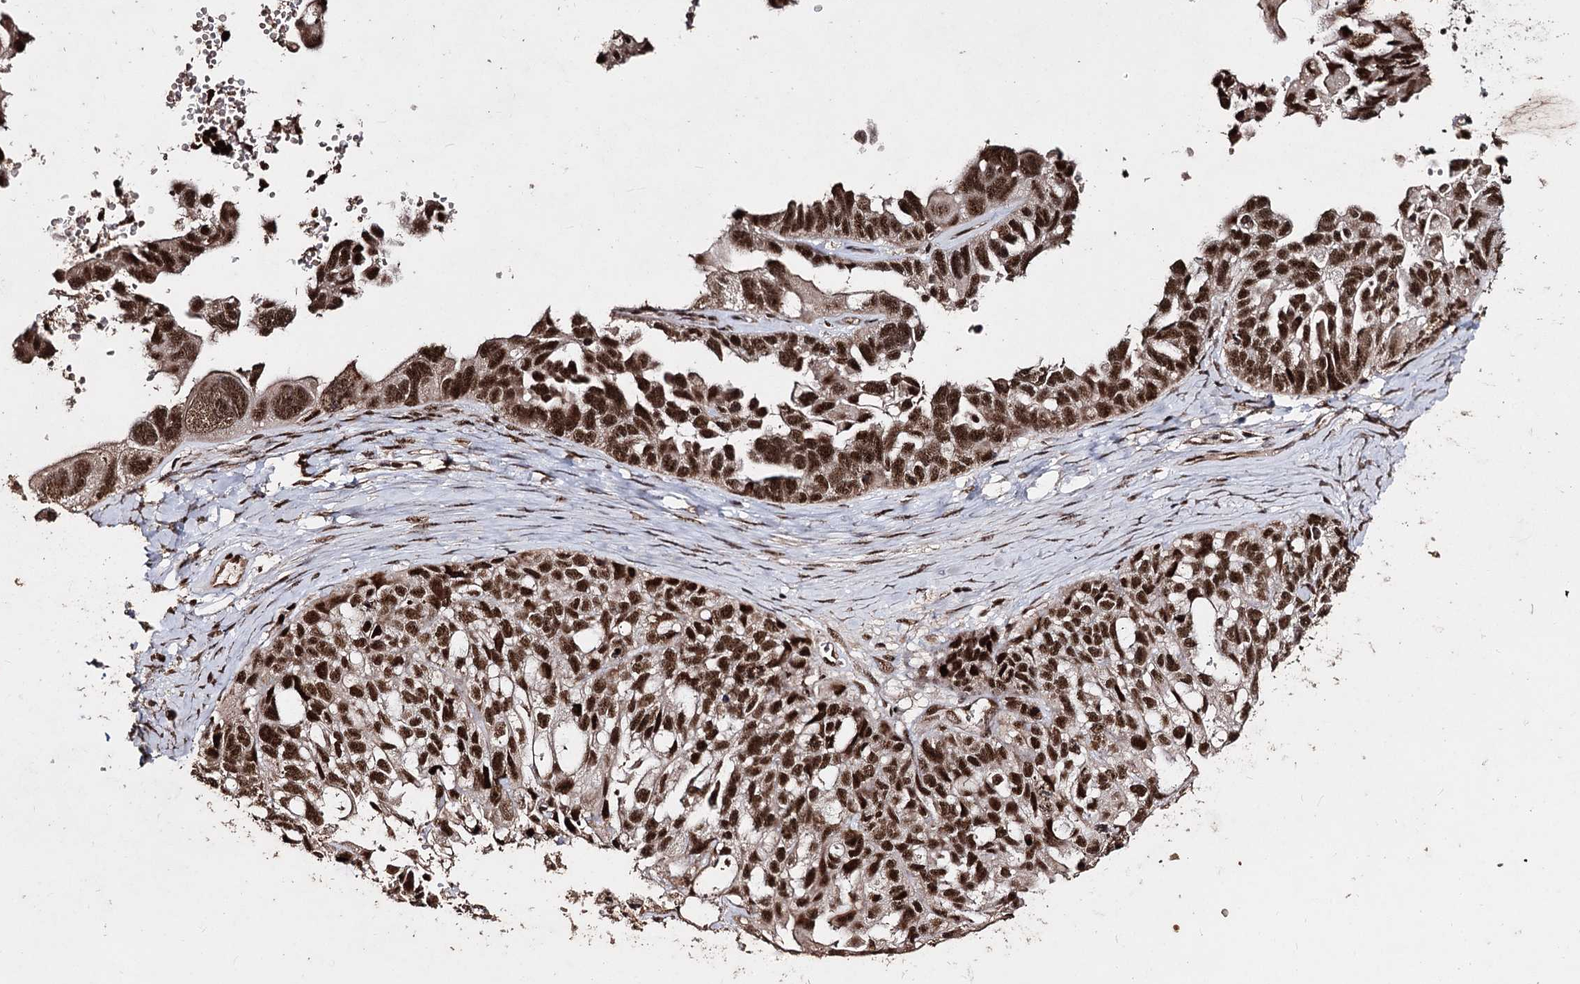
{"staining": {"intensity": "strong", "quantity": ">75%", "location": "nuclear"}, "tissue": "ovarian cancer", "cell_type": "Tumor cells", "image_type": "cancer", "snomed": [{"axis": "morphology", "description": "Cystadenocarcinoma, serous, NOS"}, {"axis": "topography", "description": "Ovary"}], "caption": "Protein expression analysis of ovarian cancer reveals strong nuclear staining in about >75% of tumor cells. Using DAB (brown) and hematoxylin (blue) stains, captured at high magnification using brightfield microscopy.", "gene": "U2SURP", "patient": {"sex": "female", "age": 79}}